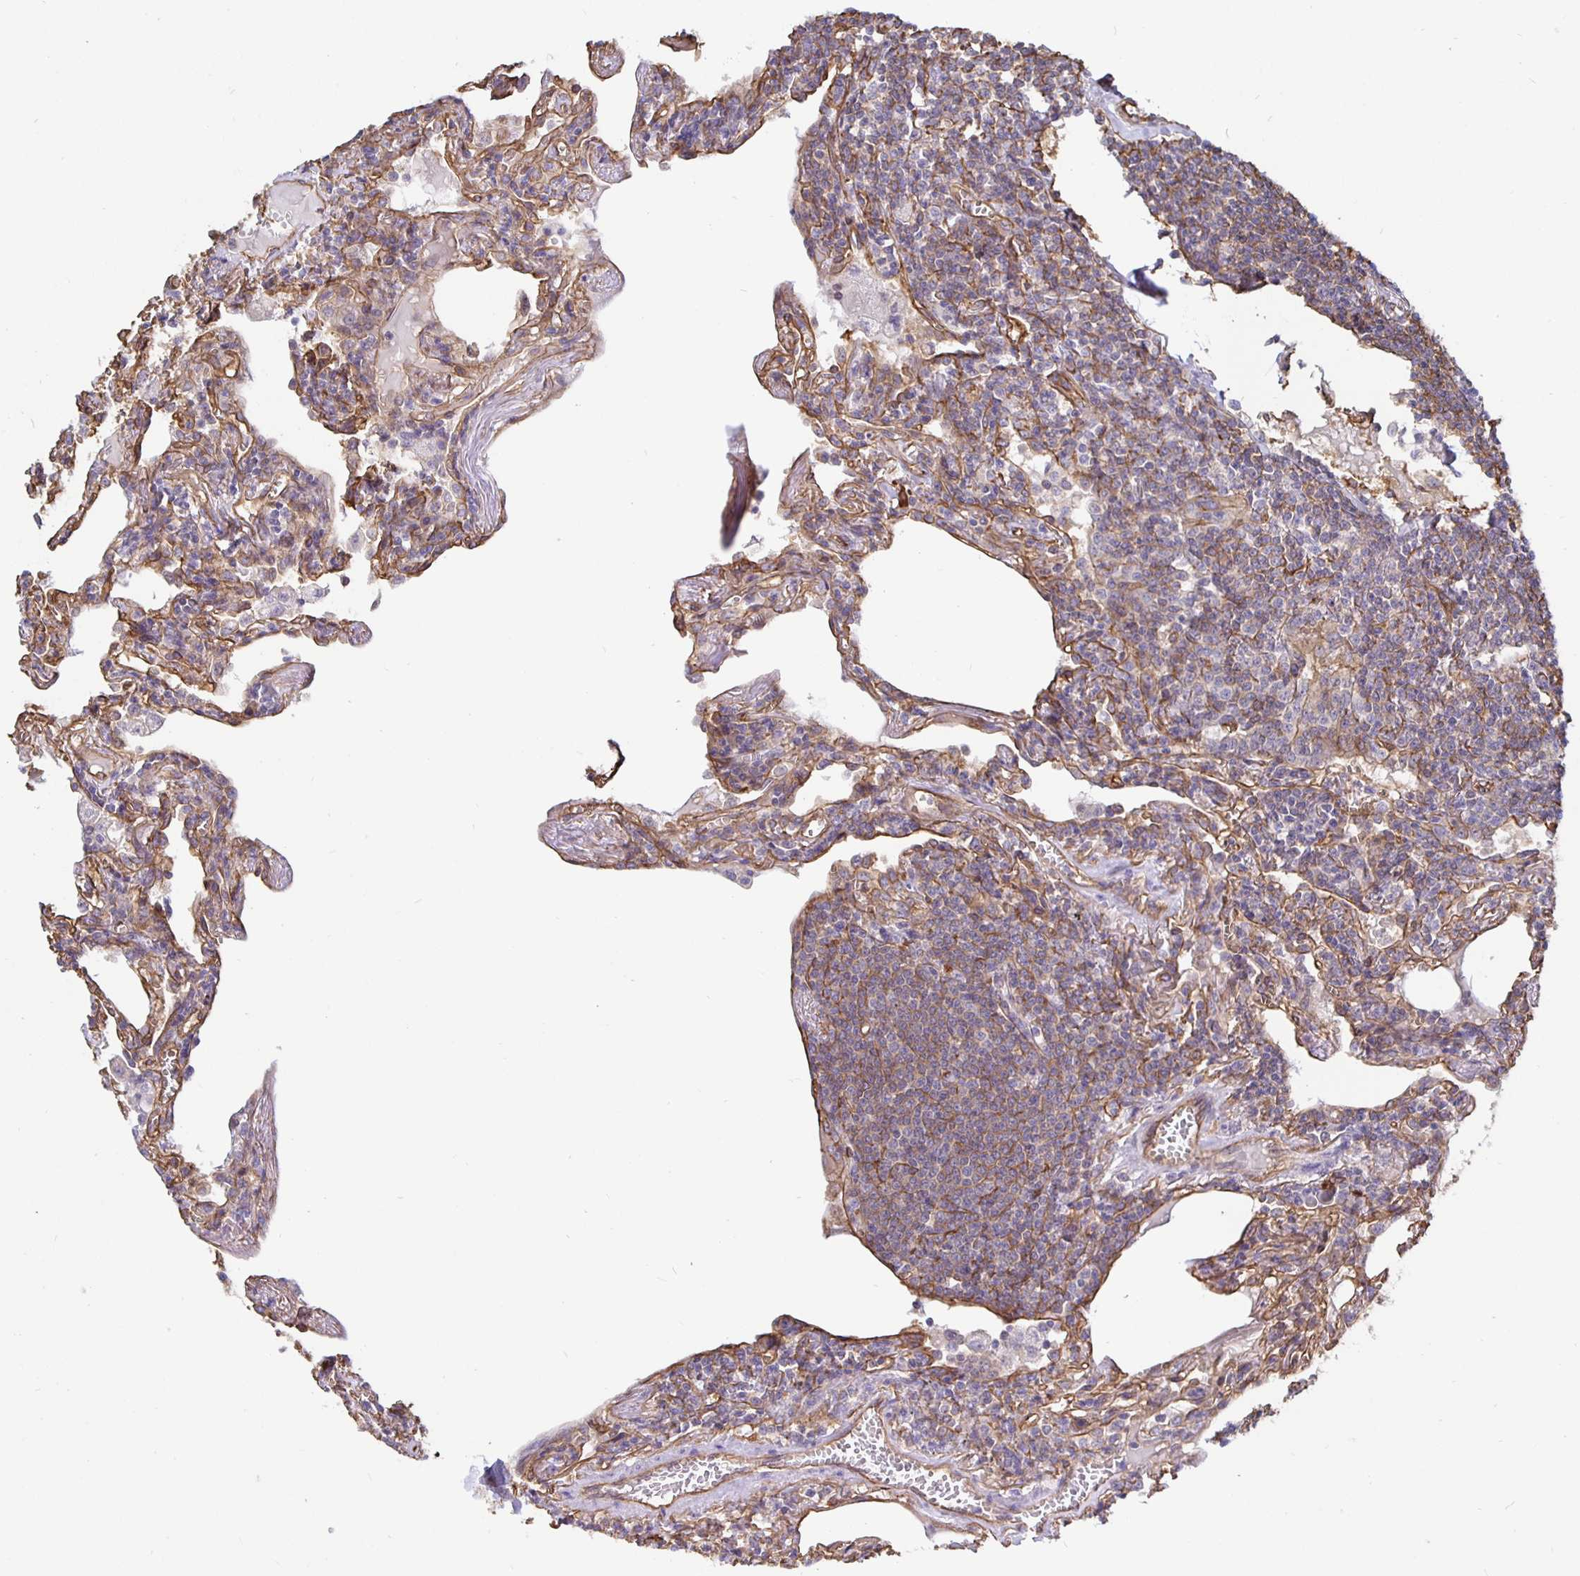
{"staining": {"intensity": "weak", "quantity": "25%-75%", "location": "cytoplasmic/membranous"}, "tissue": "lymphoma", "cell_type": "Tumor cells", "image_type": "cancer", "snomed": [{"axis": "morphology", "description": "Malignant lymphoma, non-Hodgkin's type, Low grade"}, {"axis": "topography", "description": "Lung"}], "caption": "Immunohistochemistry (IHC) of lymphoma displays low levels of weak cytoplasmic/membranous positivity in about 25%-75% of tumor cells.", "gene": "ARHGEF39", "patient": {"sex": "female", "age": 71}}